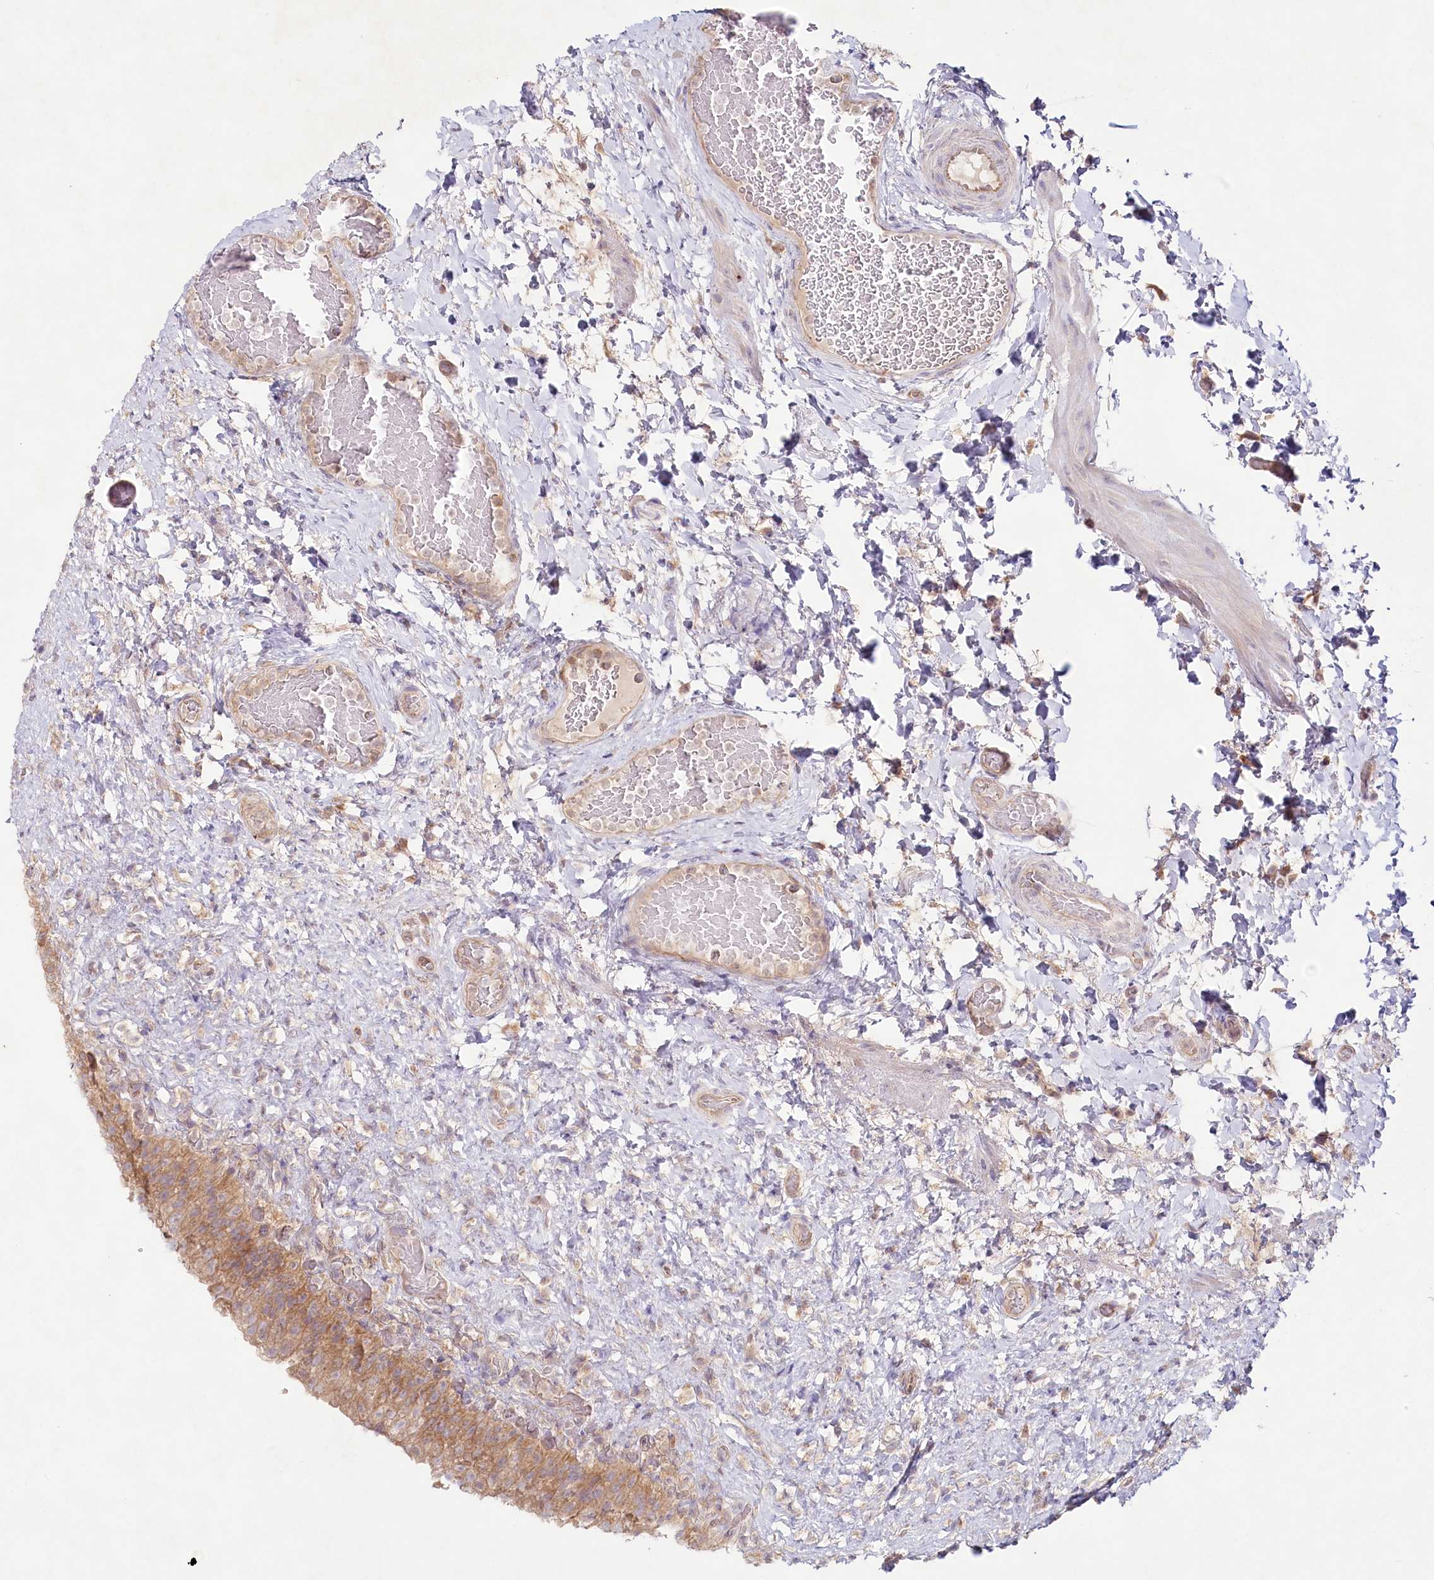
{"staining": {"intensity": "moderate", "quantity": ">75%", "location": "cytoplasmic/membranous"}, "tissue": "urinary bladder", "cell_type": "Urothelial cells", "image_type": "normal", "snomed": [{"axis": "morphology", "description": "Normal tissue, NOS"}, {"axis": "topography", "description": "Urinary bladder"}], "caption": "This is an image of immunohistochemistry (IHC) staining of benign urinary bladder, which shows moderate positivity in the cytoplasmic/membranous of urothelial cells.", "gene": "TNIP1", "patient": {"sex": "female", "age": 27}}